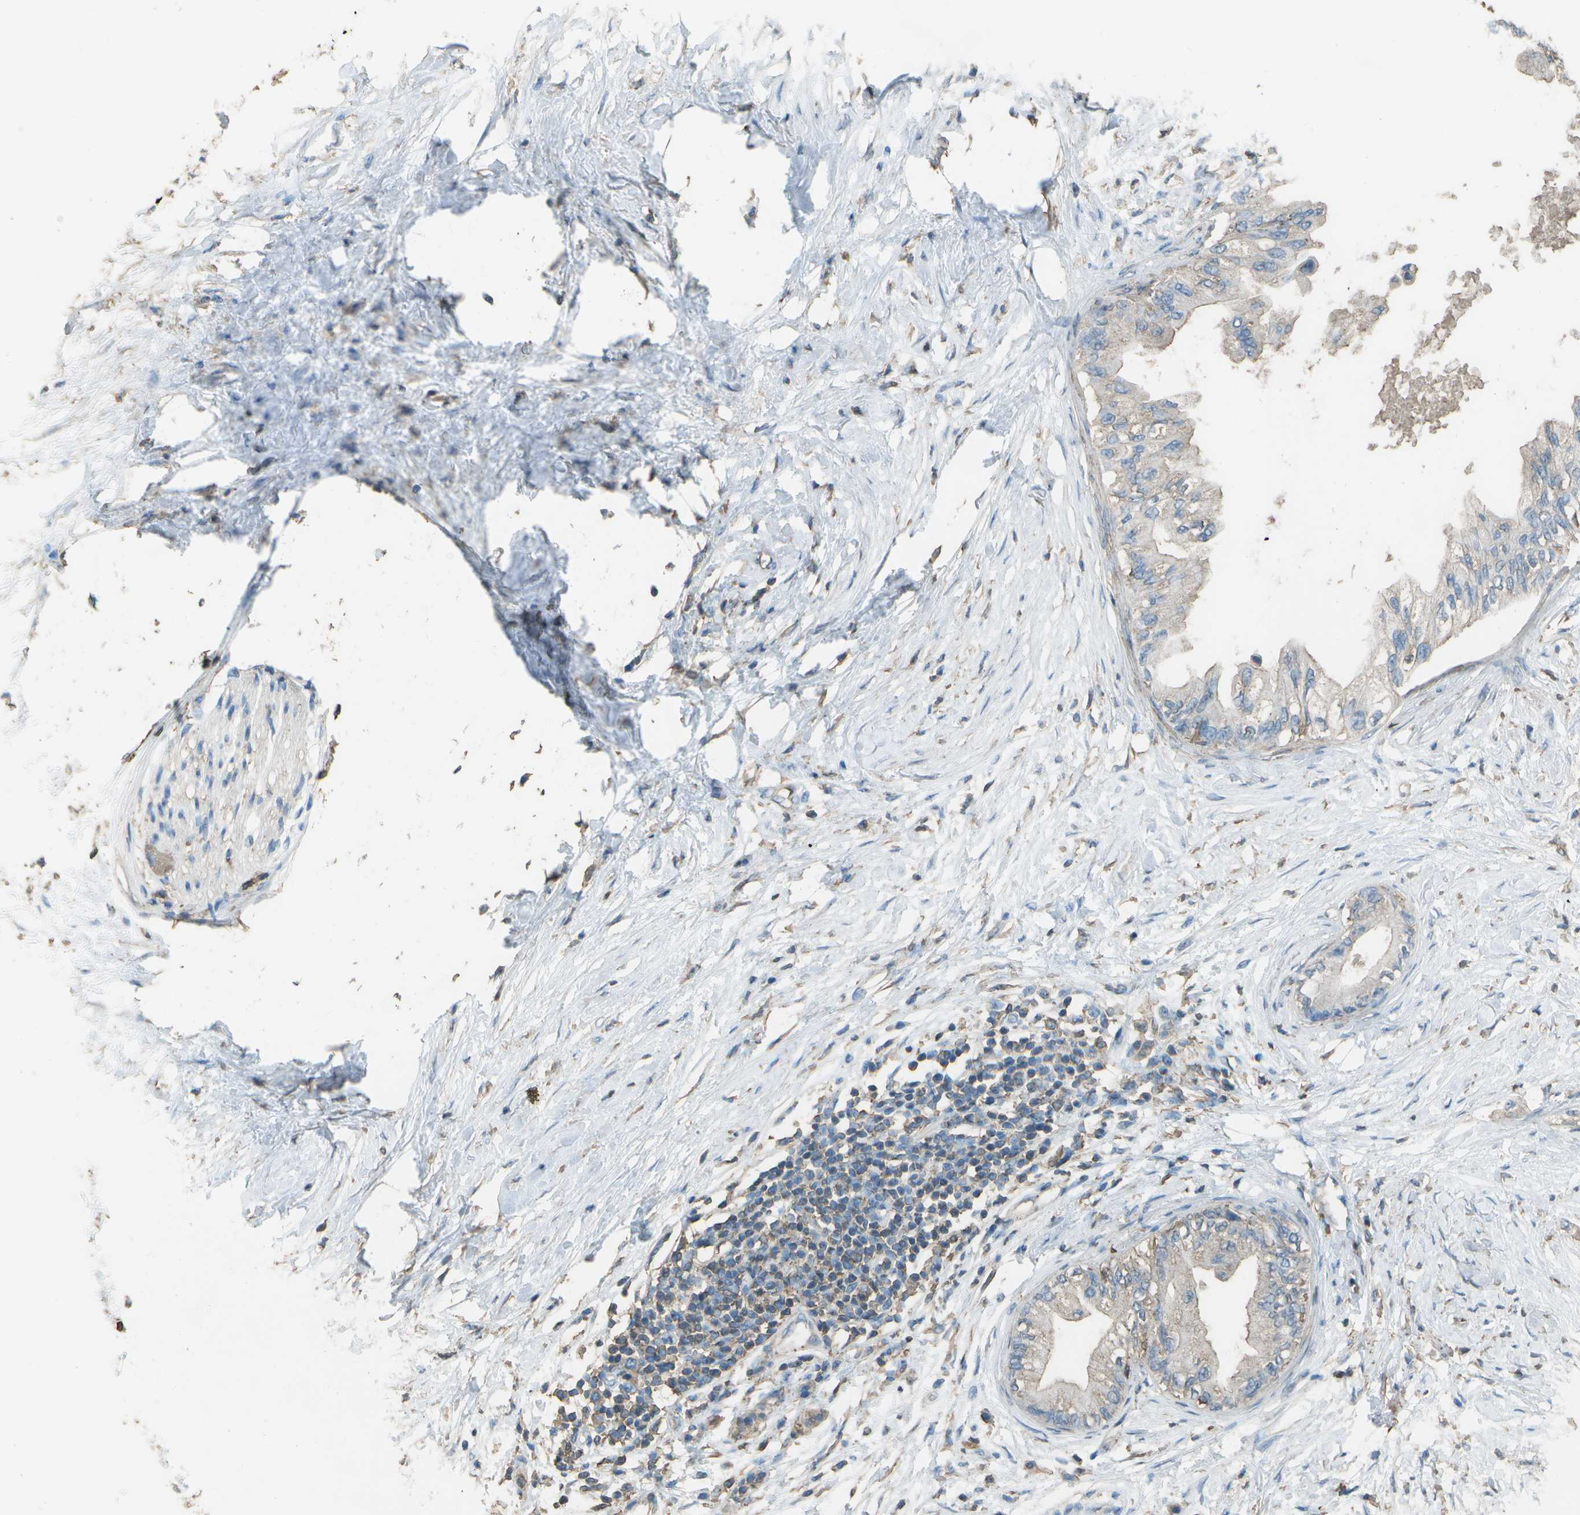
{"staining": {"intensity": "weak", "quantity": "<25%", "location": "cytoplasmic/membranous"}, "tissue": "pancreatic cancer", "cell_type": "Tumor cells", "image_type": "cancer", "snomed": [{"axis": "morphology", "description": "Normal tissue, NOS"}, {"axis": "morphology", "description": "Adenocarcinoma, NOS"}, {"axis": "topography", "description": "Pancreas"}, {"axis": "topography", "description": "Duodenum"}], "caption": "DAB (3,3'-diaminobenzidine) immunohistochemical staining of pancreatic cancer shows no significant positivity in tumor cells. Nuclei are stained in blue.", "gene": "CYP4F11", "patient": {"sex": "female", "age": 60}}